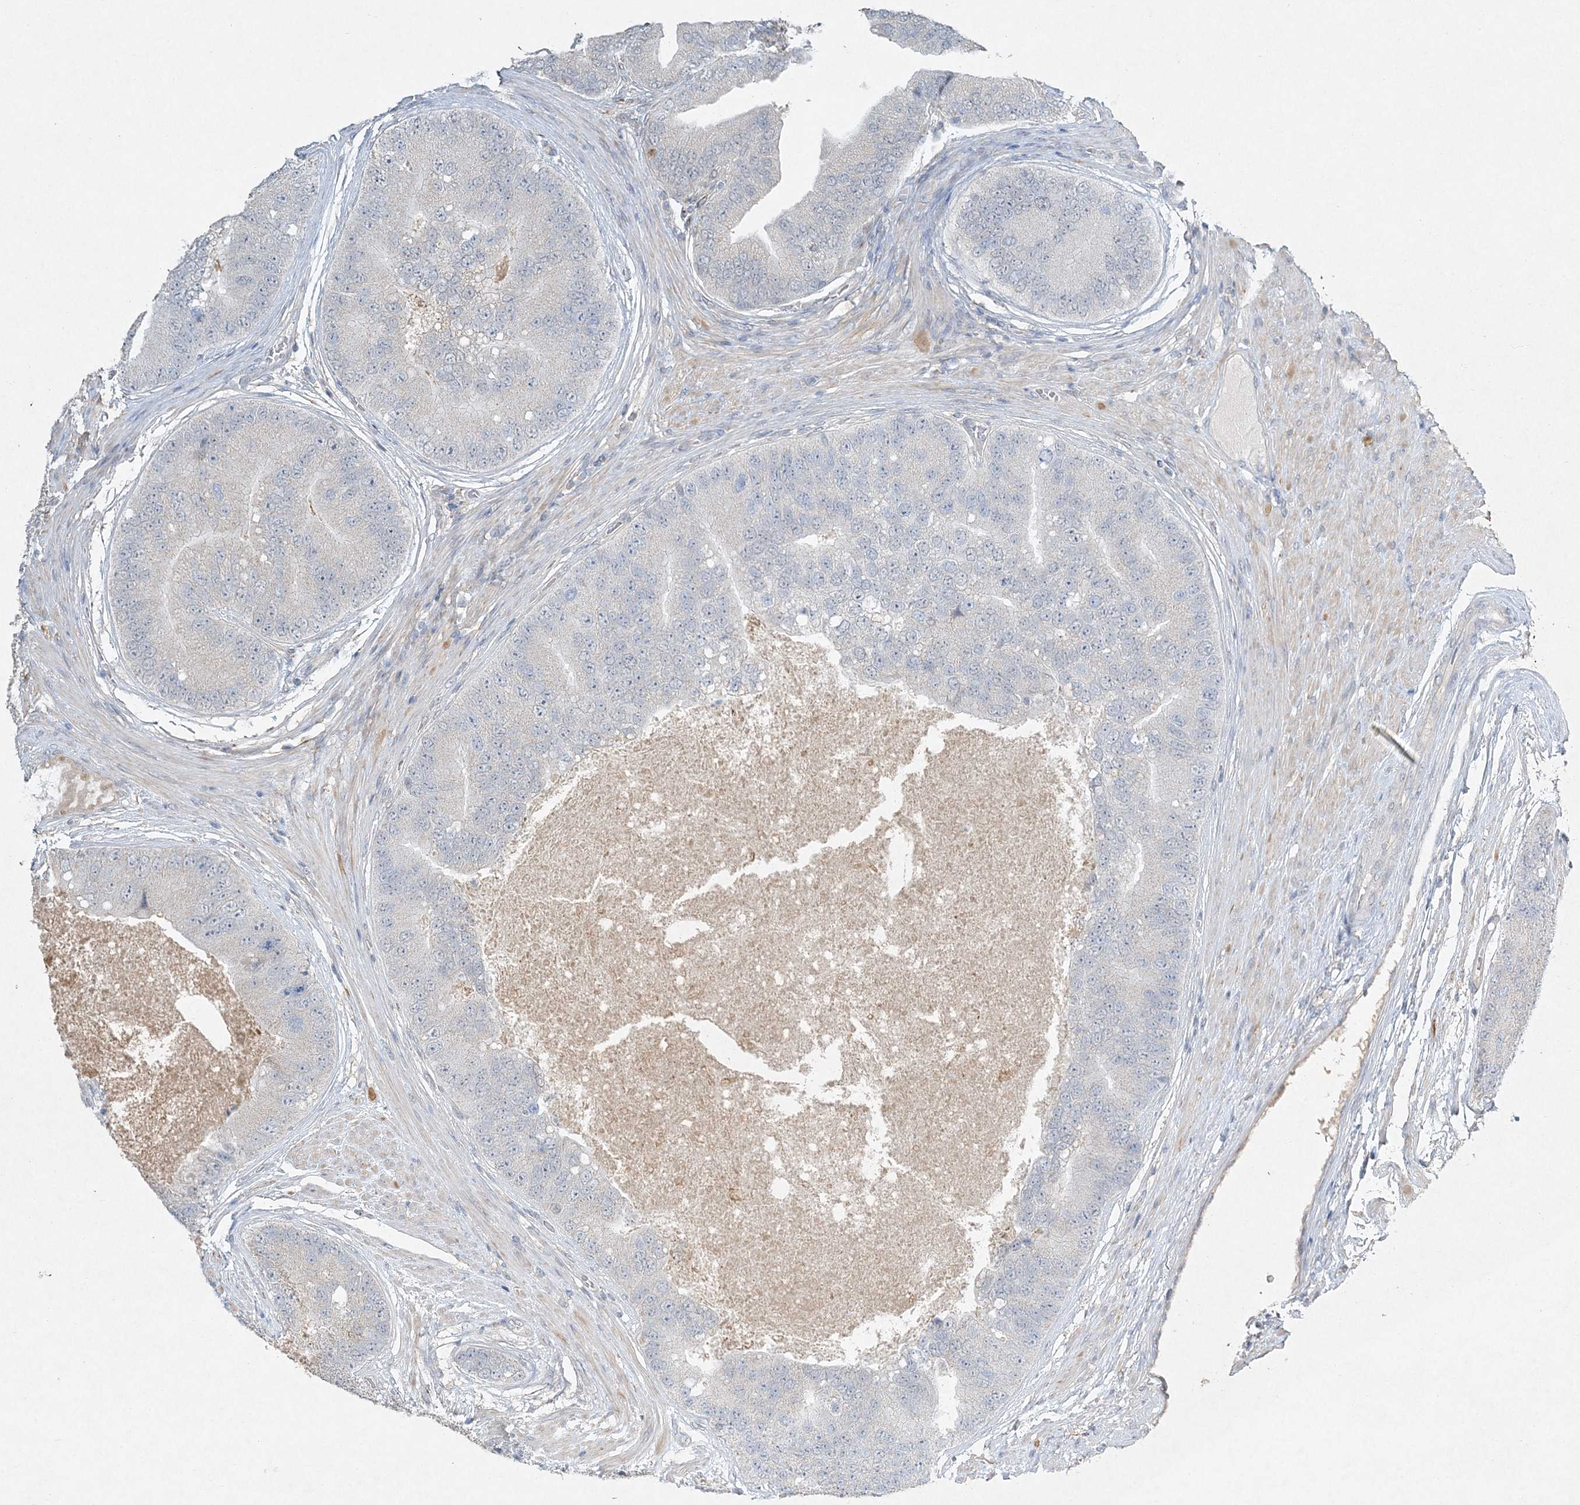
{"staining": {"intensity": "negative", "quantity": "none", "location": "none"}, "tissue": "prostate cancer", "cell_type": "Tumor cells", "image_type": "cancer", "snomed": [{"axis": "morphology", "description": "Adenocarcinoma, High grade"}, {"axis": "topography", "description": "Prostate"}], "caption": "DAB immunohistochemical staining of prostate high-grade adenocarcinoma shows no significant expression in tumor cells.", "gene": "MAT2B", "patient": {"sex": "male", "age": 70}}